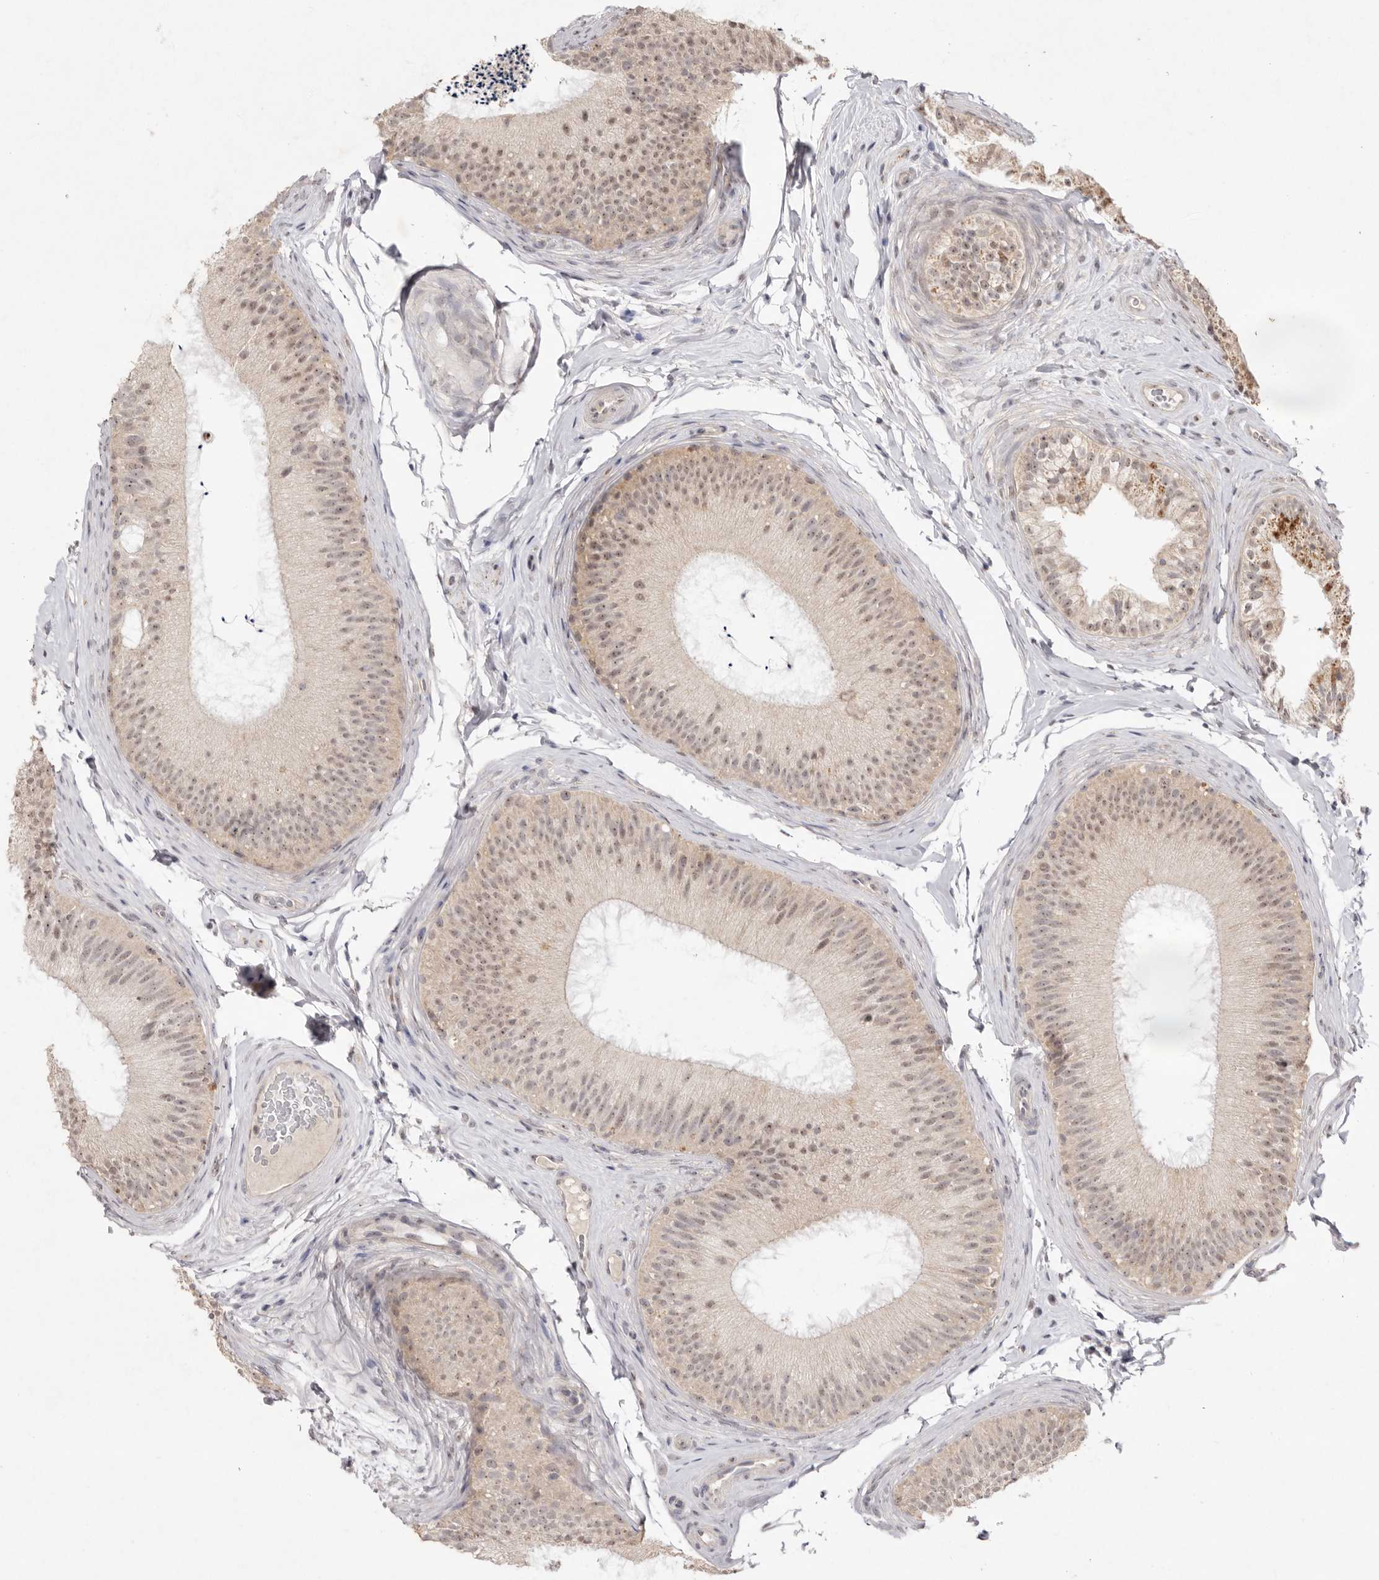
{"staining": {"intensity": "weak", "quantity": ">75%", "location": "cytoplasmic/membranous,nuclear"}, "tissue": "epididymis", "cell_type": "Glandular cells", "image_type": "normal", "snomed": [{"axis": "morphology", "description": "Normal tissue, NOS"}, {"axis": "topography", "description": "Epididymis"}], "caption": "IHC of unremarkable epididymis exhibits low levels of weak cytoplasmic/membranous,nuclear expression in approximately >75% of glandular cells.", "gene": "TADA1", "patient": {"sex": "male", "age": 45}}